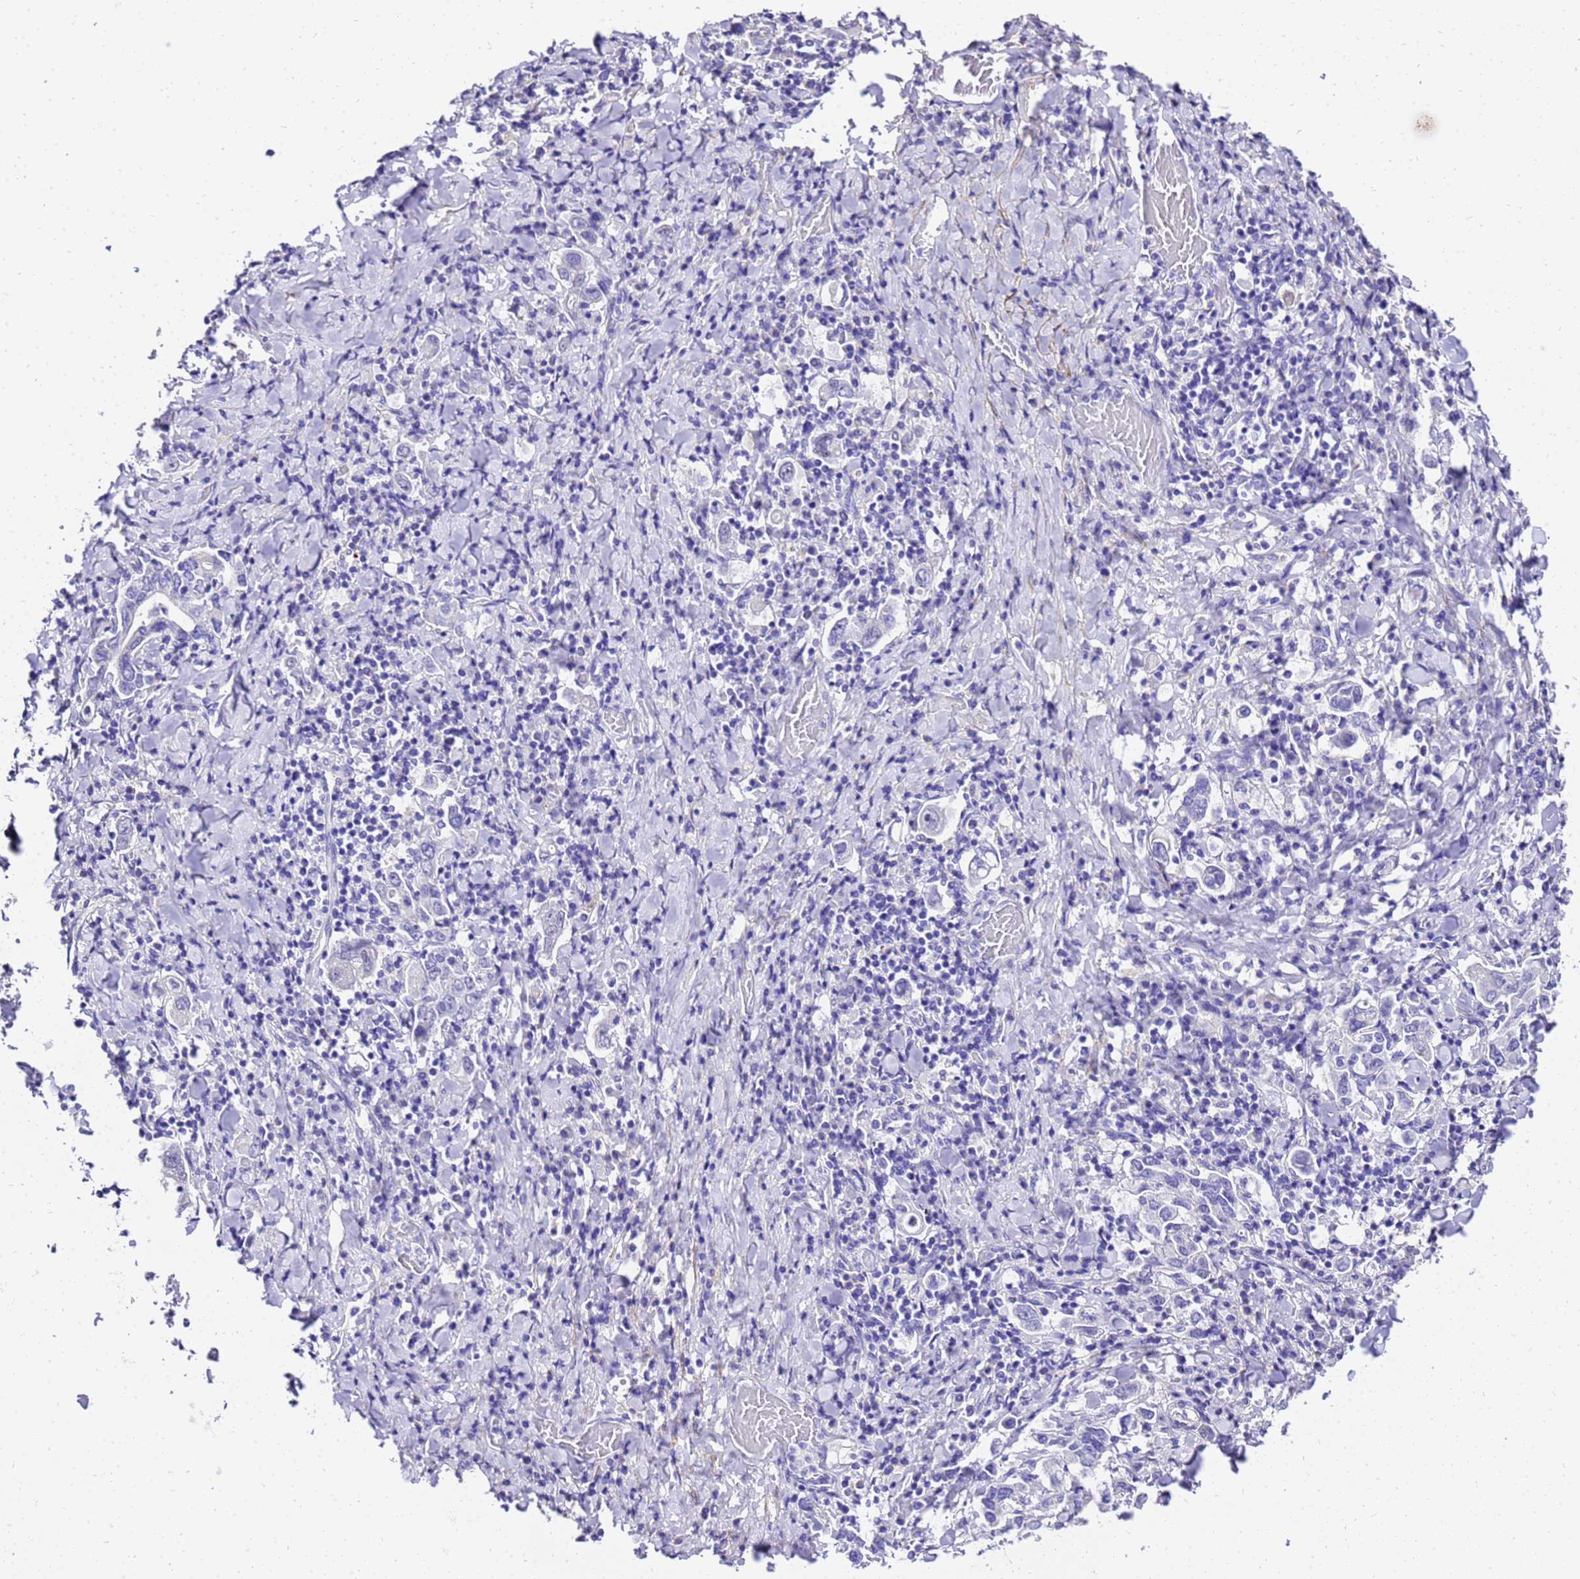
{"staining": {"intensity": "negative", "quantity": "none", "location": "none"}, "tissue": "stomach cancer", "cell_type": "Tumor cells", "image_type": "cancer", "snomed": [{"axis": "morphology", "description": "Adenocarcinoma, NOS"}, {"axis": "topography", "description": "Stomach, upper"}], "caption": "This is an IHC histopathology image of human stomach adenocarcinoma. There is no positivity in tumor cells.", "gene": "HSPB6", "patient": {"sex": "male", "age": 62}}